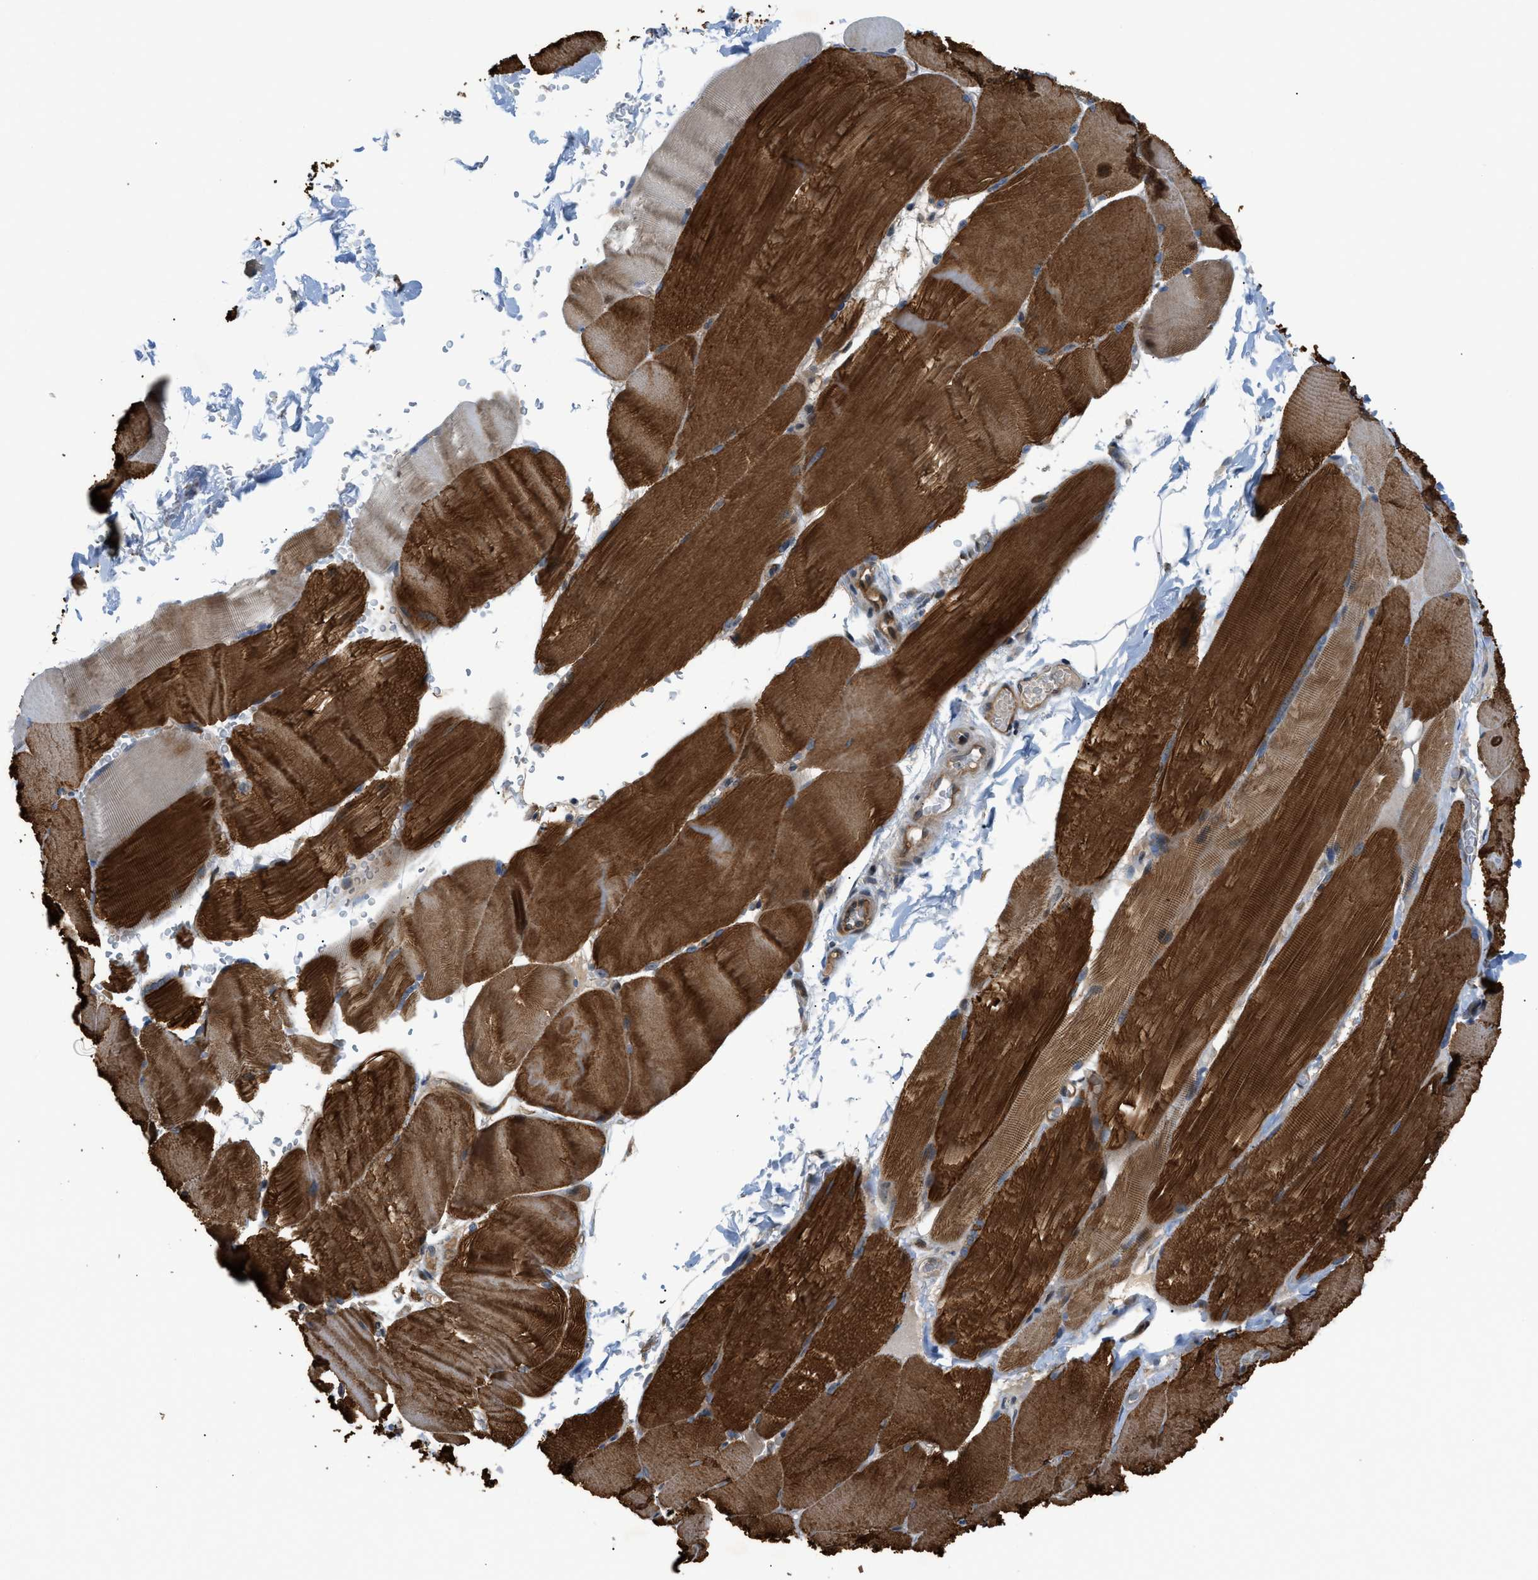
{"staining": {"intensity": "strong", "quantity": ">75%", "location": "cytoplasmic/membranous"}, "tissue": "skeletal muscle", "cell_type": "Myocytes", "image_type": "normal", "snomed": [{"axis": "morphology", "description": "Normal tissue, NOS"}, {"axis": "topography", "description": "Skin"}, {"axis": "topography", "description": "Skeletal muscle"}], "caption": "The histopathology image demonstrates a brown stain indicating the presence of a protein in the cytoplasmic/membranous of myocytes in skeletal muscle. Immunohistochemistry (ihc) stains the protein of interest in brown and the nuclei are stained blue.", "gene": "TRAK2", "patient": {"sex": "male", "age": 83}}